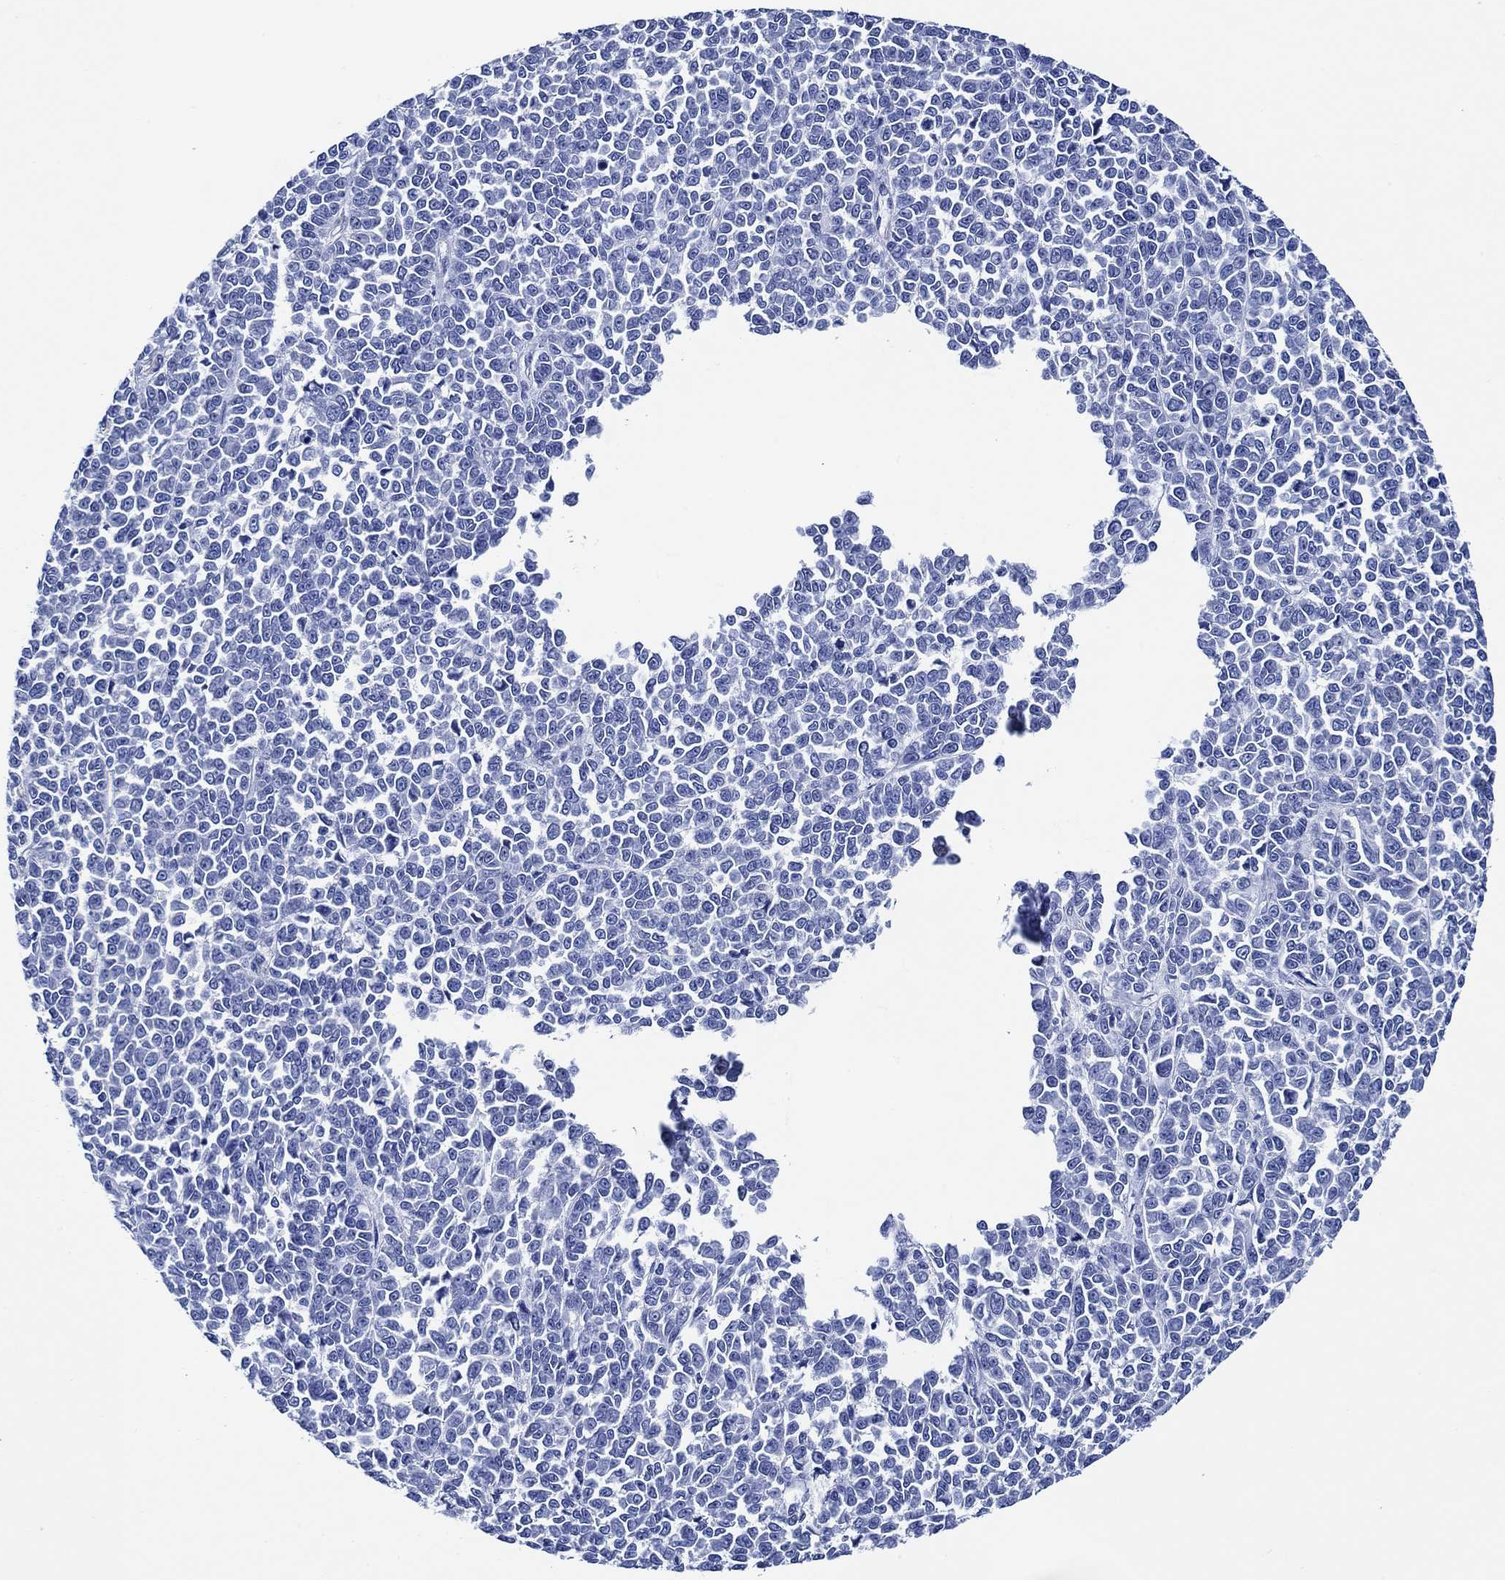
{"staining": {"intensity": "negative", "quantity": "none", "location": "none"}, "tissue": "melanoma", "cell_type": "Tumor cells", "image_type": "cancer", "snomed": [{"axis": "morphology", "description": "Malignant melanoma, NOS"}, {"axis": "topography", "description": "Skin"}], "caption": "Immunohistochemical staining of melanoma exhibits no significant positivity in tumor cells. Nuclei are stained in blue.", "gene": "WDR62", "patient": {"sex": "female", "age": 95}}